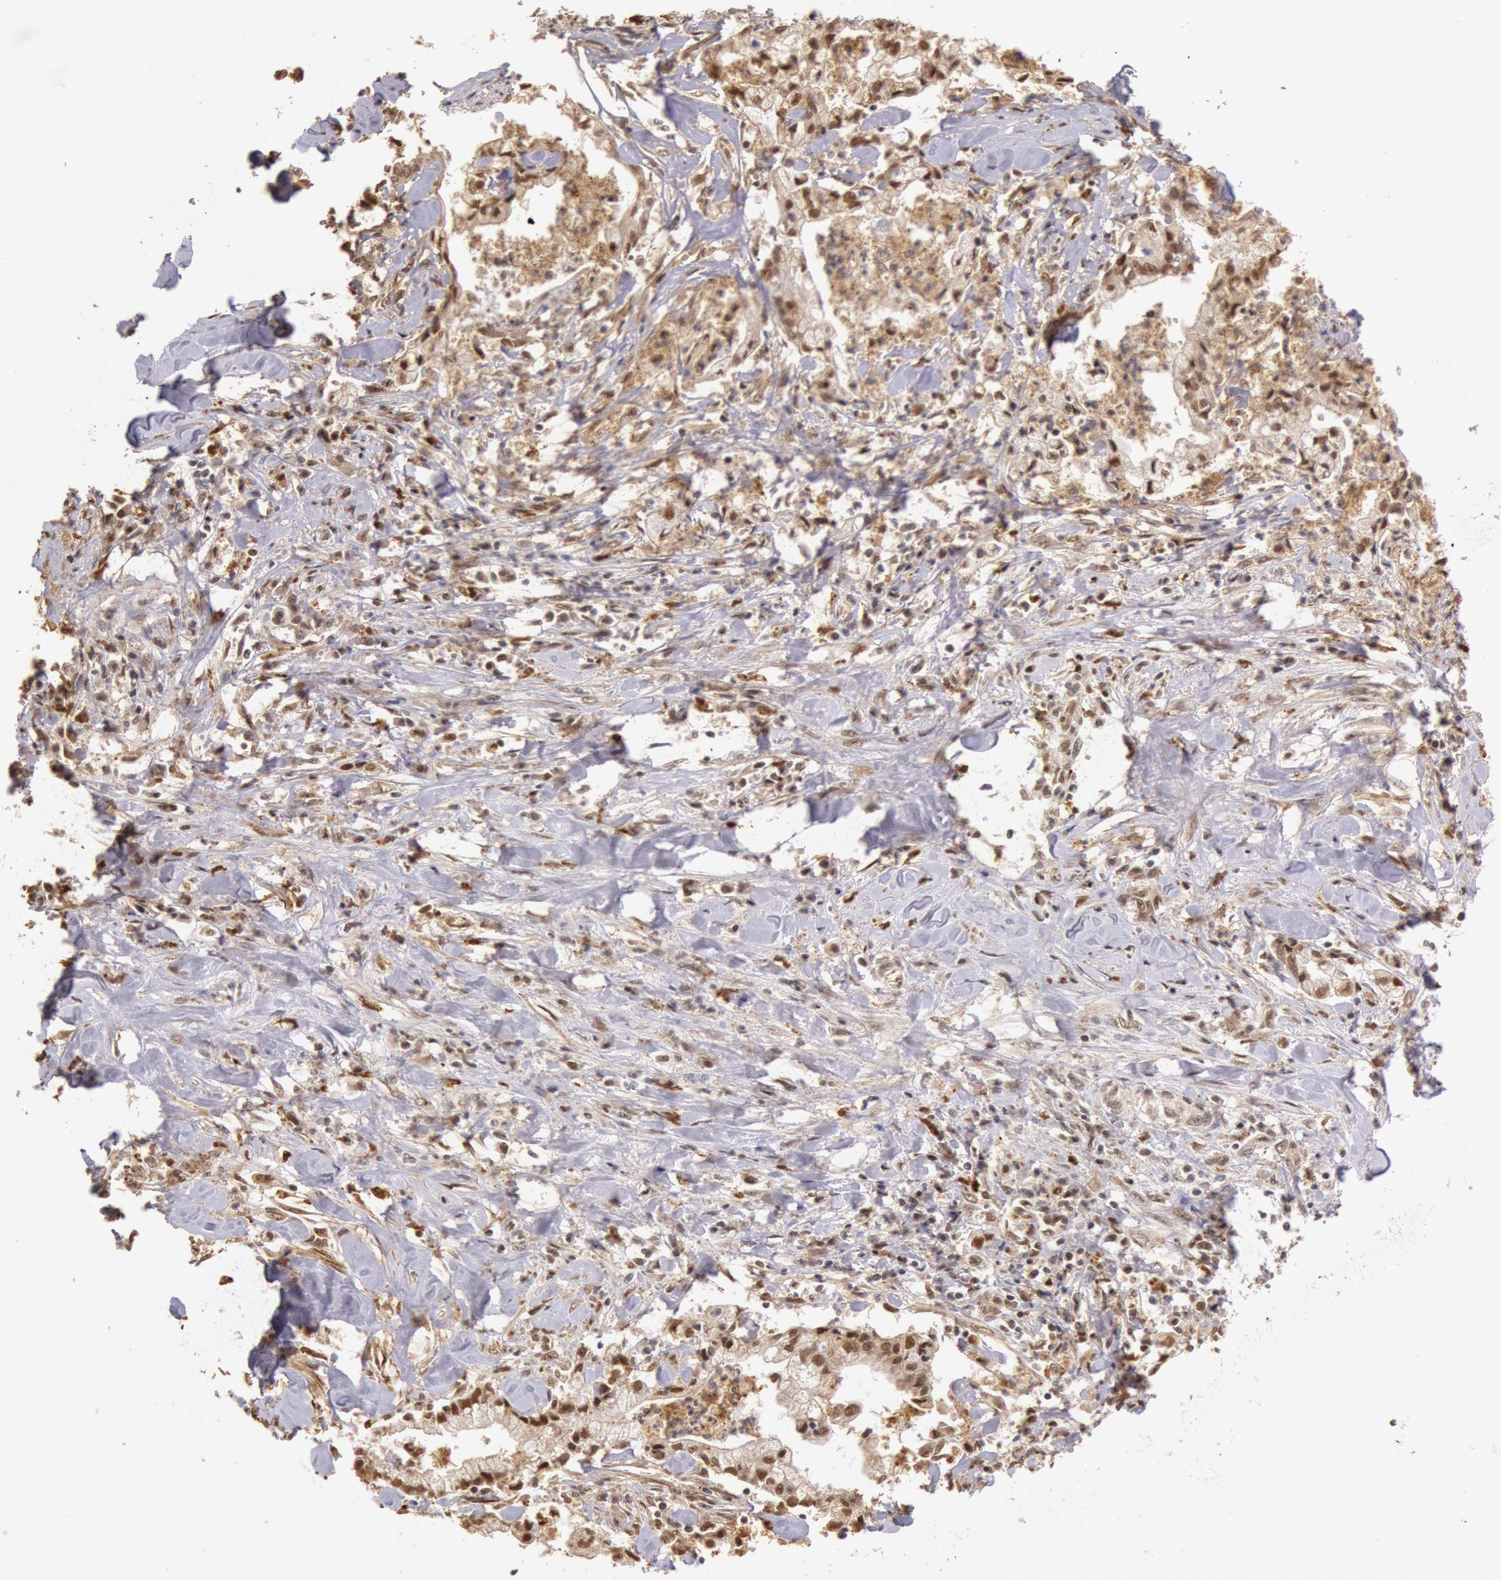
{"staining": {"intensity": "moderate", "quantity": ">75%", "location": "nuclear"}, "tissue": "liver cancer", "cell_type": "Tumor cells", "image_type": "cancer", "snomed": [{"axis": "morphology", "description": "Cholangiocarcinoma"}, {"axis": "topography", "description": "Liver"}], "caption": "A photomicrograph of human cholangiocarcinoma (liver) stained for a protein demonstrates moderate nuclear brown staining in tumor cells. (DAB = brown stain, brightfield microscopy at high magnification).", "gene": "LIG4", "patient": {"sex": "male", "age": 57}}